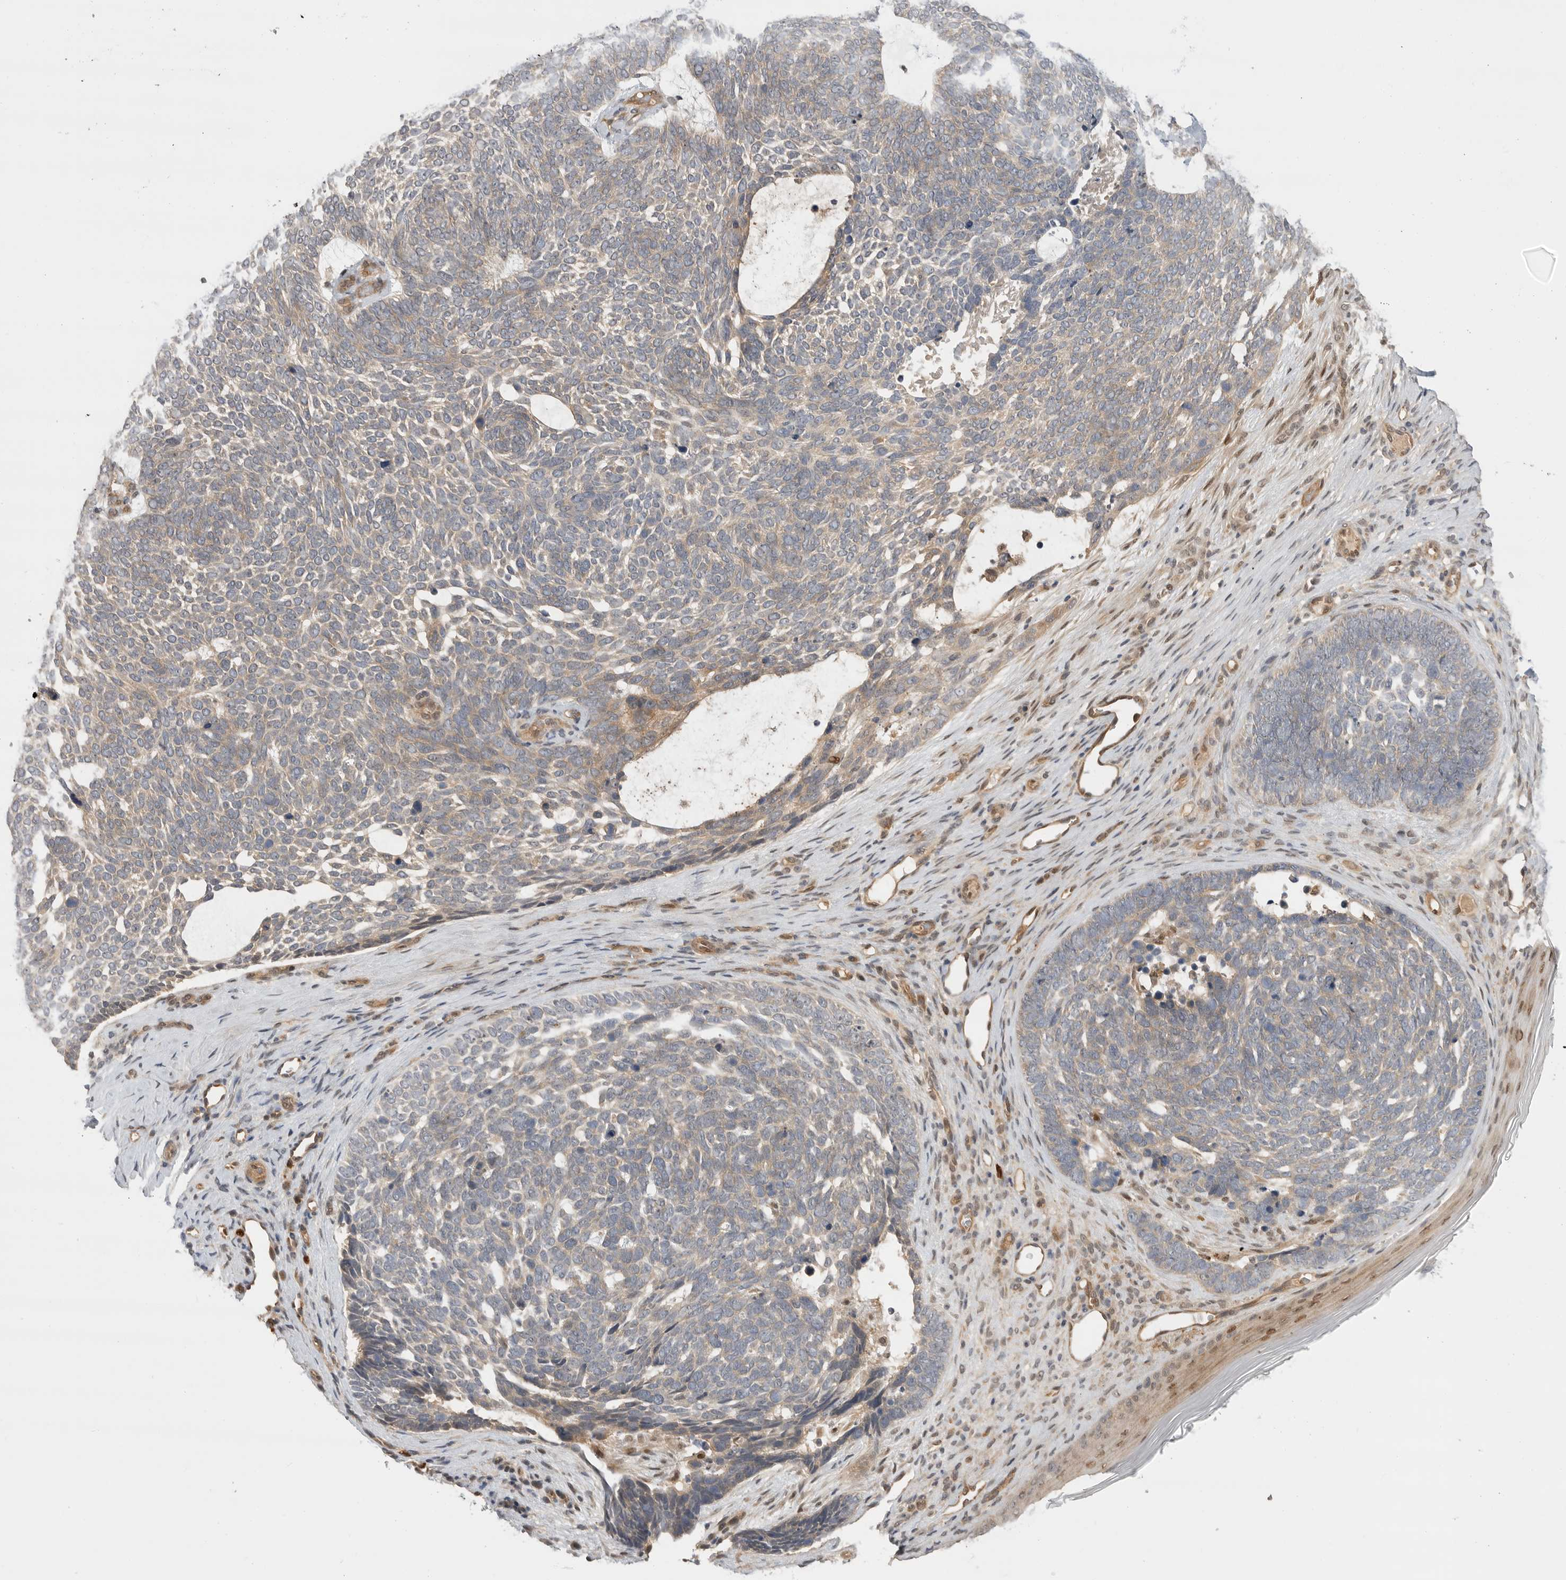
{"staining": {"intensity": "weak", "quantity": "25%-75%", "location": "cytoplasmic/membranous"}, "tissue": "skin cancer", "cell_type": "Tumor cells", "image_type": "cancer", "snomed": [{"axis": "morphology", "description": "Basal cell carcinoma"}, {"axis": "topography", "description": "Skin"}], "caption": "This micrograph shows immunohistochemistry staining of human basal cell carcinoma (skin), with low weak cytoplasmic/membranous staining in approximately 25%-75% of tumor cells.", "gene": "DCAF8", "patient": {"sex": "female", "age": 85}}